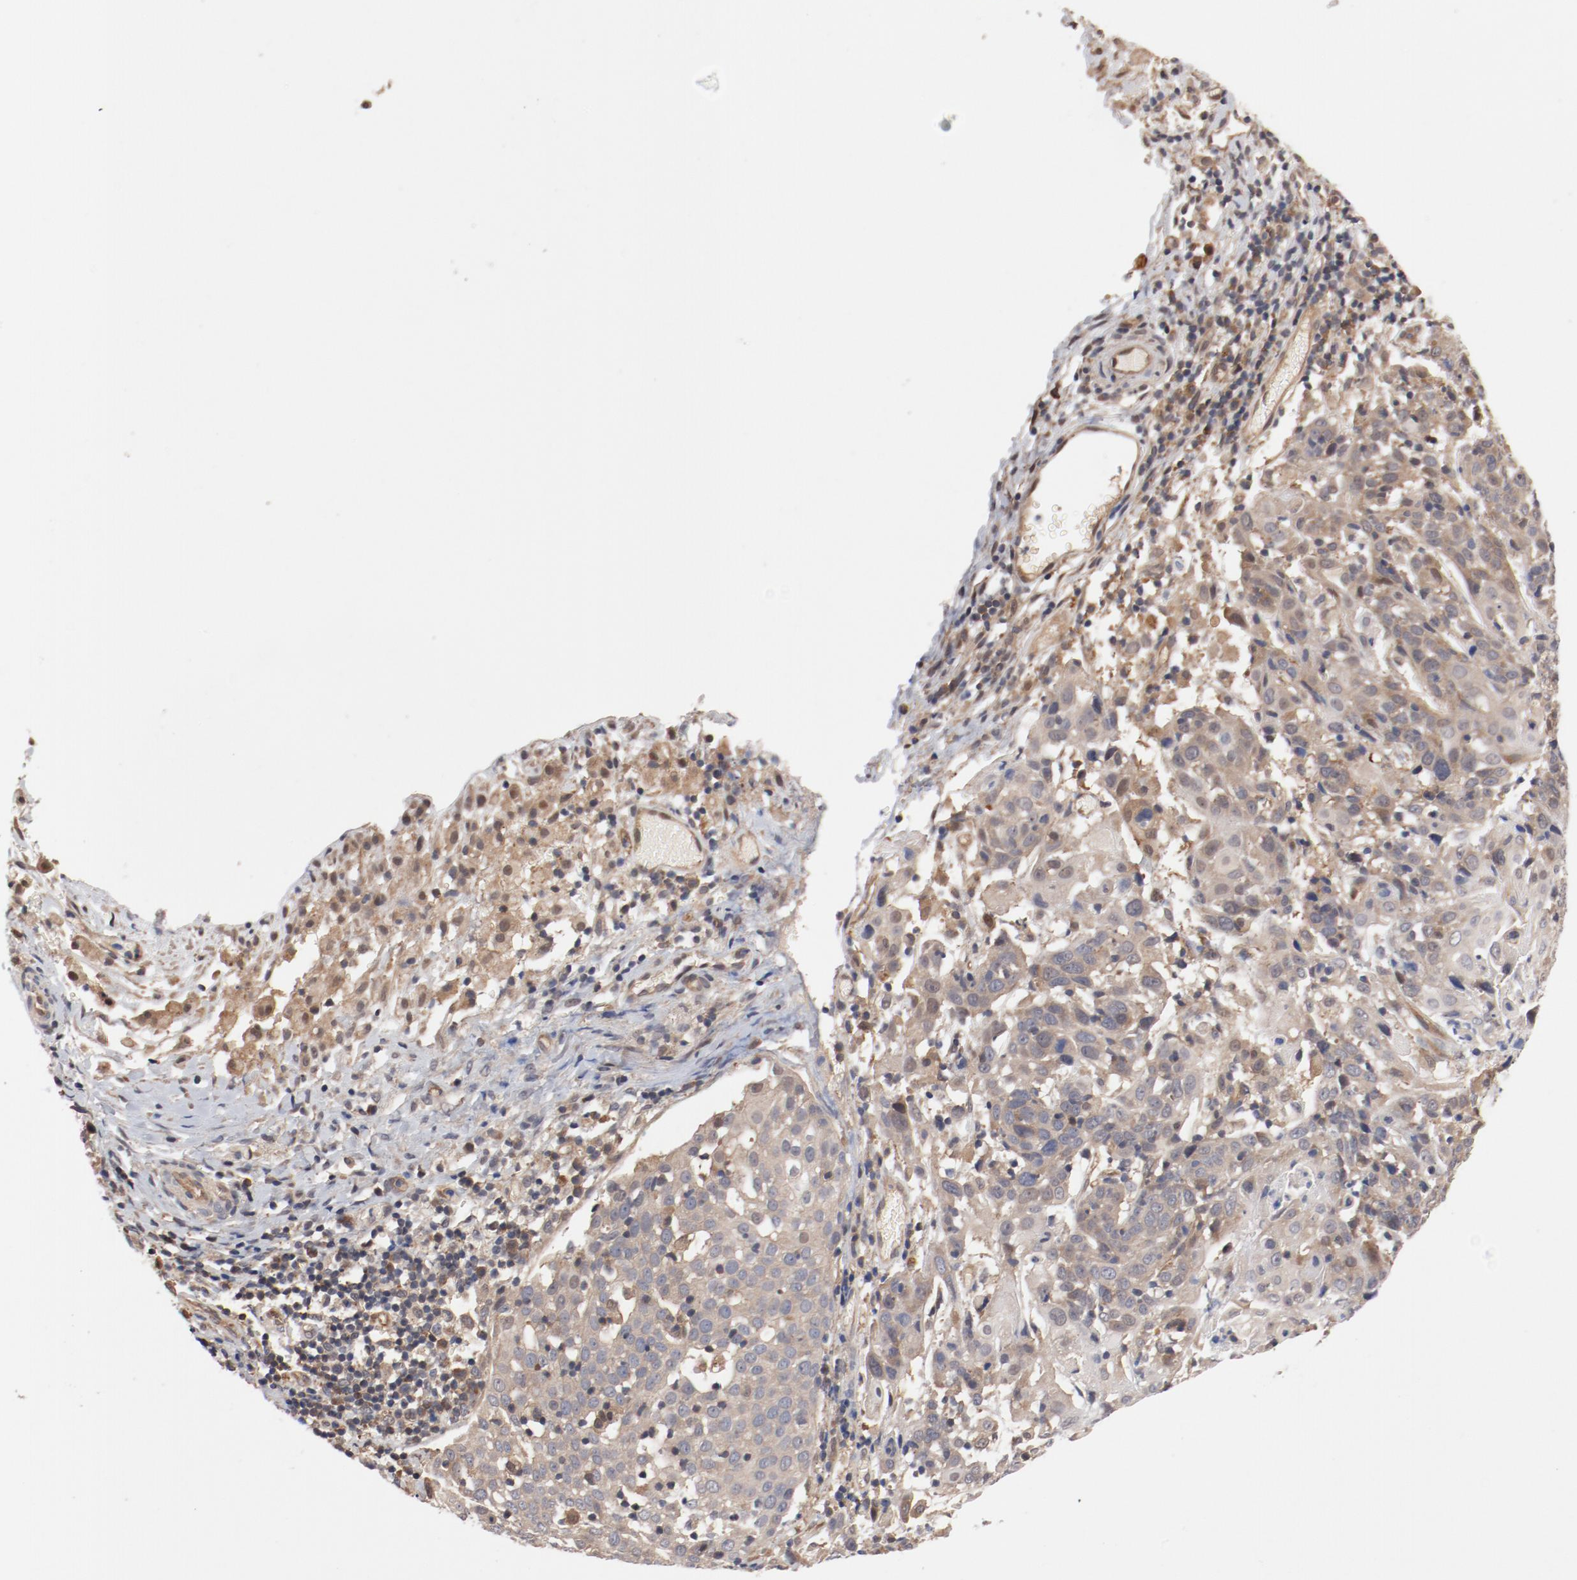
{"staining": {"intensity": "weak", "quantity": "<25%", "location": "cytoplasmic/membranous"}, "tissue": "cervical cancer", "cell_type": "Tumor cells", "image_type": "cancer", "snomed": [{"axis": "morphology", "description": "Normal tissue, NOS"}, {"axis": "morphology", "description": "Squamous cell carcinoma, NOS"}, {"axis": "topography", "description": "Cervix"}], "caption": "IHC micrograph of squamous cell carcinoma (cervical) stained for a protein (brown), which displays no expression in tumor cells. (Immunohistochemistry, brightfield microscopy, high magnification).", "gene": "PITPNM2", "patient": {"sex": "female", "age": 67}}